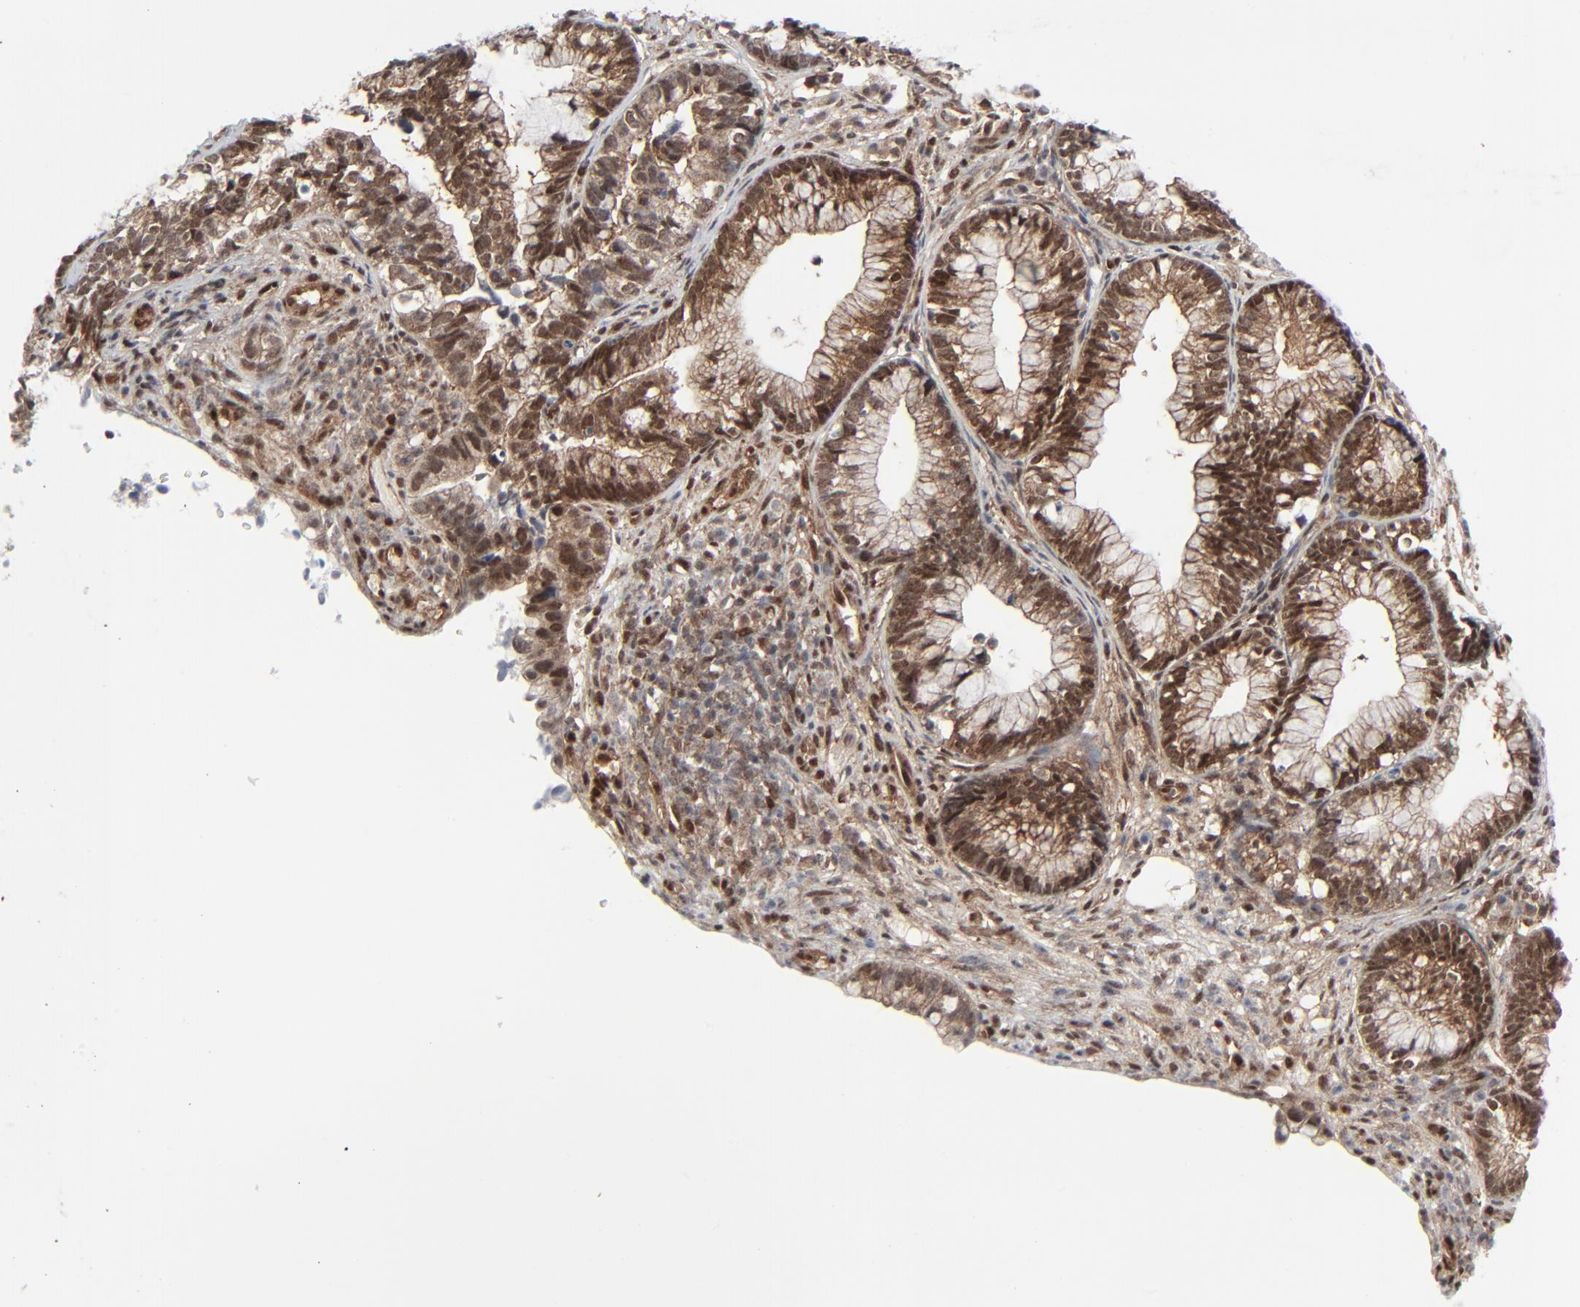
{"staining": {"intensity": "moderate", "quantity": ">75%", "location": "cytoplasmic/membranous,nuclear"}, "tissue": "cervical cancer", "cell_type": "Tumor cells", "image_type": "cancer", "snomed": [{"axis": "morphology", "description": "Adenocarcinoma, NOS"}, {"axis": "topography", "description": "Cervix"}], "caption": "This is an image of immunohistochemistry staining of cervical cancer, which shows moderate staining in the cytoplasmic/membranous and nuclear of tumor cells.", "gene": "AKT1", "patient": {"sex": "female", "age": 44}}